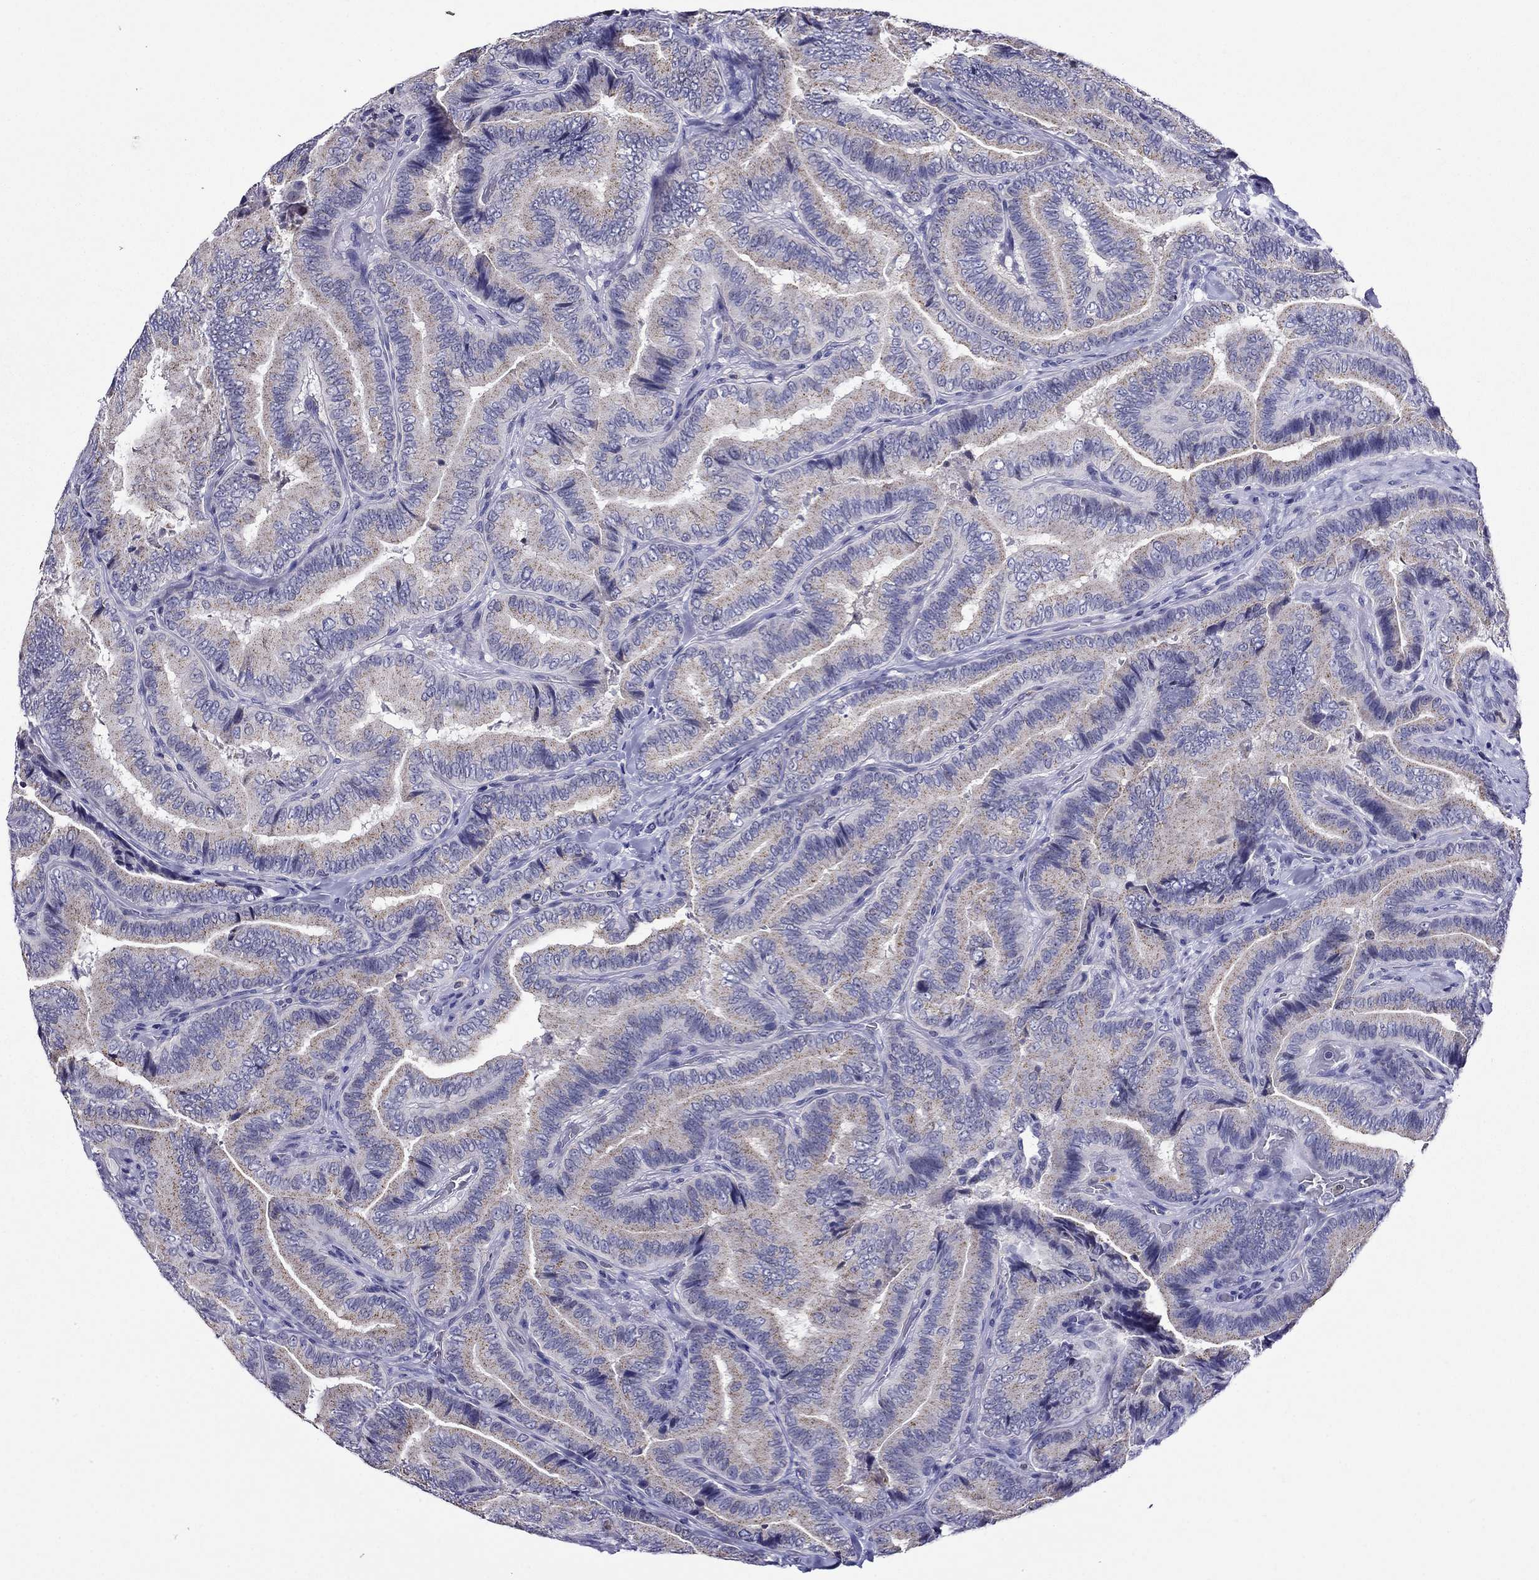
{"staining": {"intensity": "negative", "quantity": "none", "location": "none"}, "tissue": "thyroid cancer", "cell_type": "Tumor cells", "image_type": "cancer", "snomed": [{"axis": "morphology", "description": "Papillary adenocarcinoma, NOS"}, {"axis": "topography", "description": "Thyroid gland"}], "caption": "Thyroid cancer (papillary adenocarcinoma) stained for a protein using IHC shows no expression tumor cells.", "gene": "SCG2", "patient": {"sex": "male", "age": 61}}